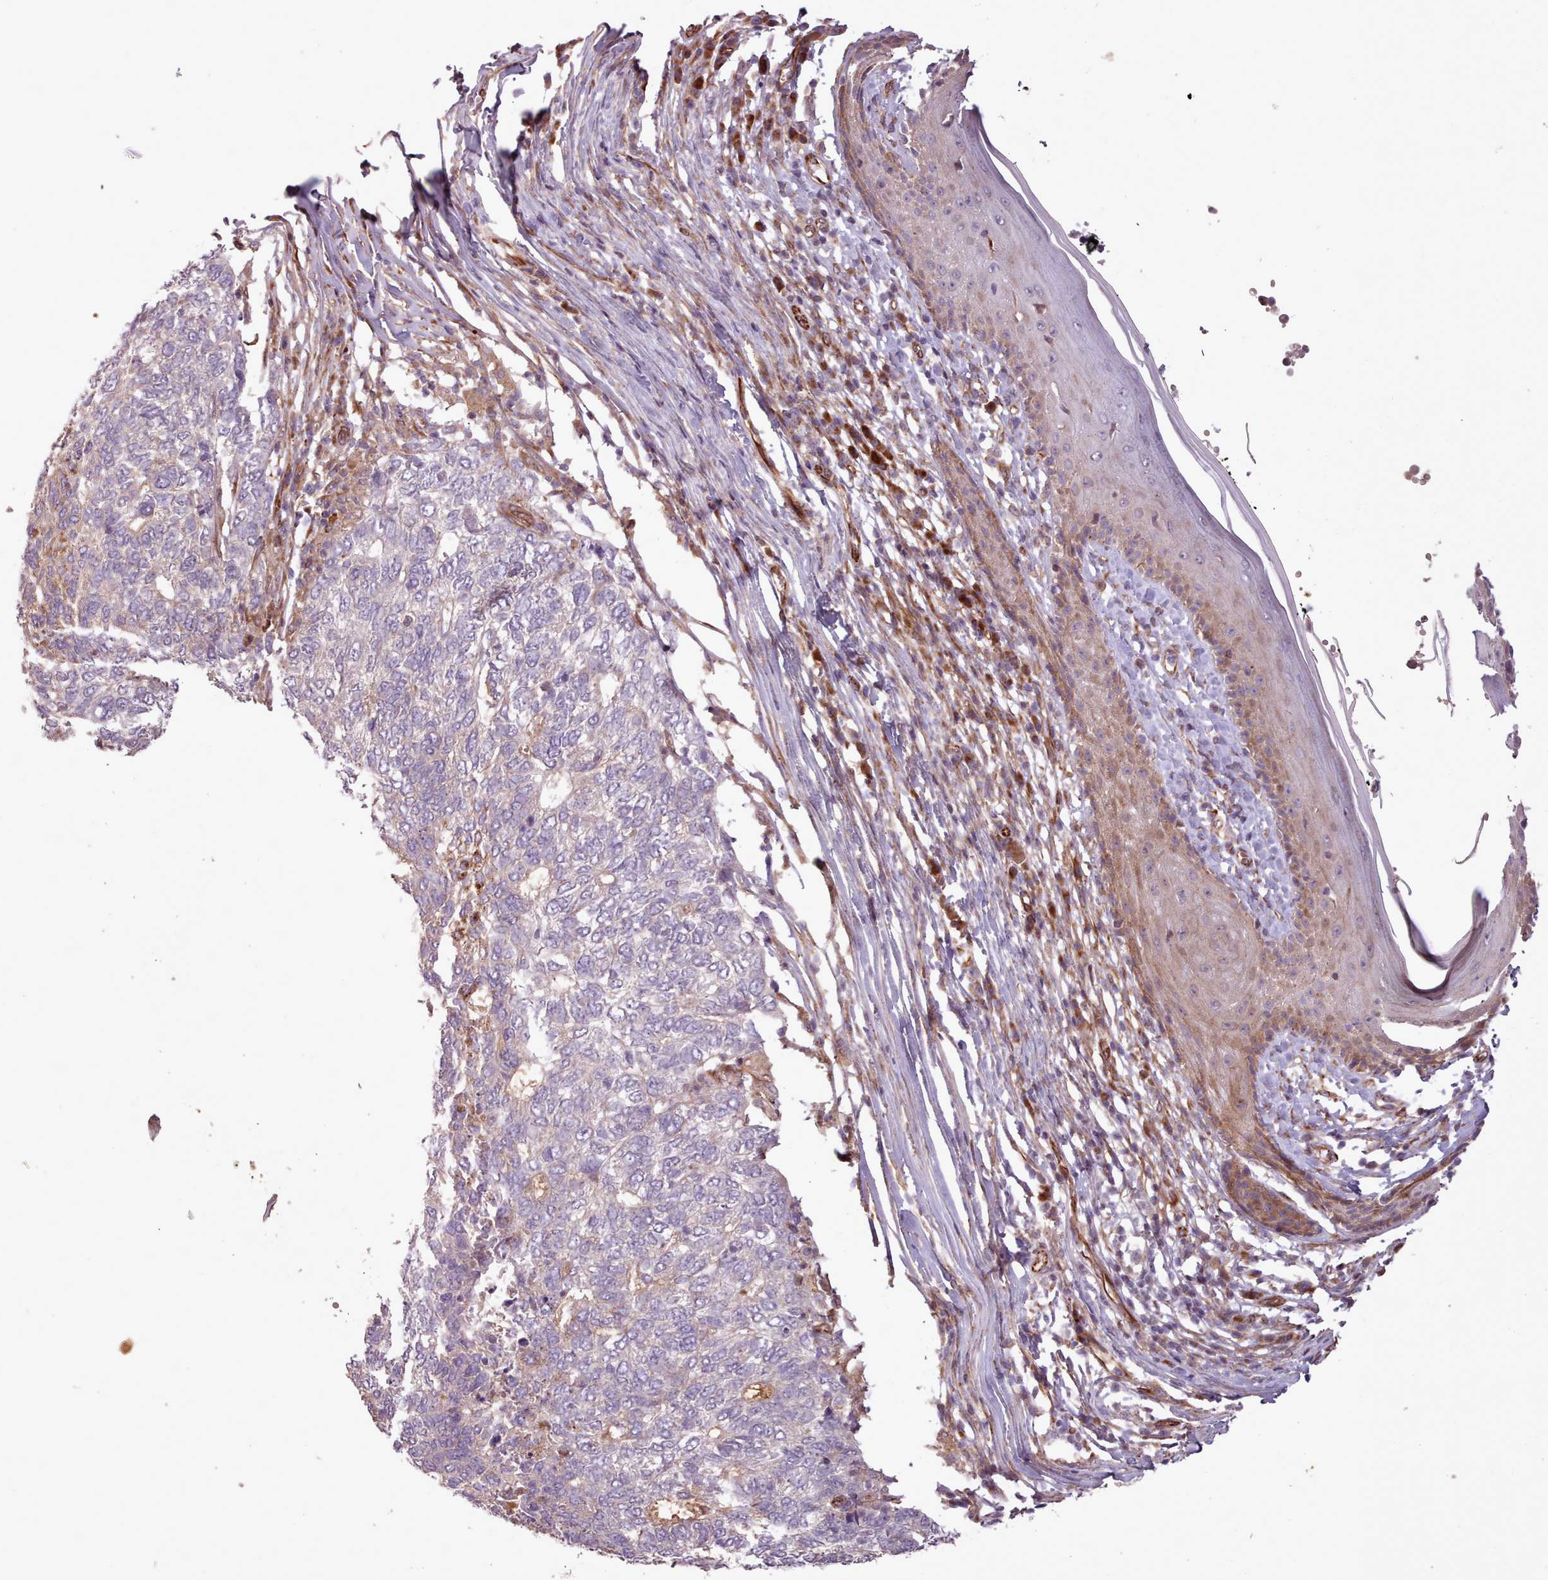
{"staining": {"intensity": "negative", "quantity": "none", "location": "none"}, "tissue": "skin cancer", "cell_type": "Tumor cells", "image_type": "cancer", "snomed": [{"axis": "morphology", "description": "Basal cell carcinoma"}, {"axis": "topography", "description": "Skin"}], "caption": "A micrograph of human skin cancer is negative for staining in tumor cells. The staining was performed using DAB (3,3'-diaminobenzidine) to visualize the protein expression in brown, while the nuclei were stained in blue with hematoxylin (Magnification: 20x).", "gene": "GBGT1", "patient": {"sex": "female", "age": 65}}